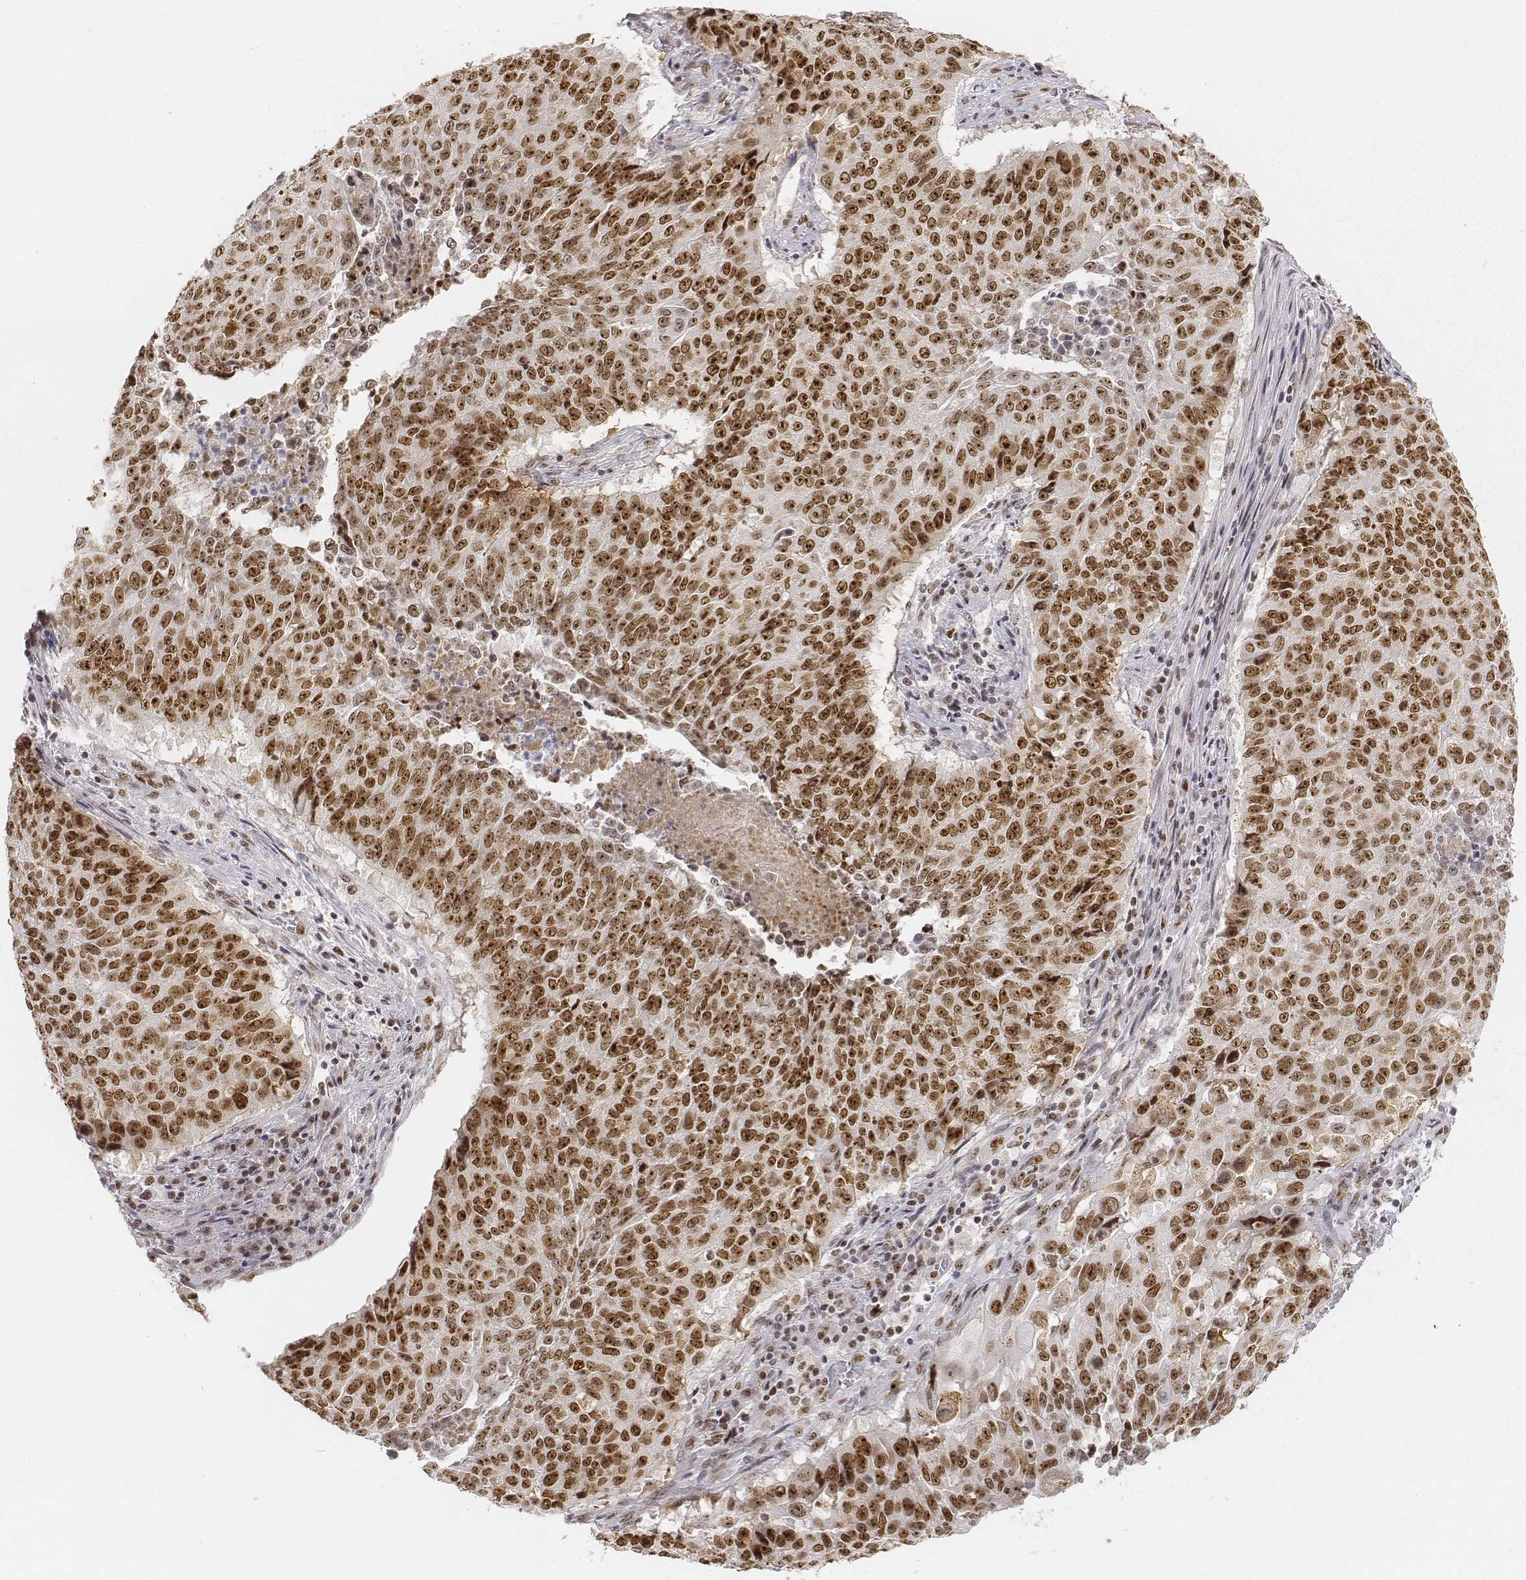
{"staining": {"intensity": "strong", "quantity": ">75%", "location": "nuclear"}, "tissue": "lung cancer", "cell_type": "Tumor cells", "image_type": "cancer", "snomed": [{"axis": "morphology", "description": "Normal tissue, NOS"}, {"axis": "morphology", "description": "Squamous cell carcinoma, NOS"}, {"axis": "topography", "description": "Bronchus"}, {"axis": "topography", "description": "Lung"}], "caption": "Lung squamous cell carcinoma was stained to show a protein in brown. There is high levels of strong nuclear expression in about >75% of tumor cells.", "gene": "PHF6", "patient": {"sex": "male", "age": 64}}